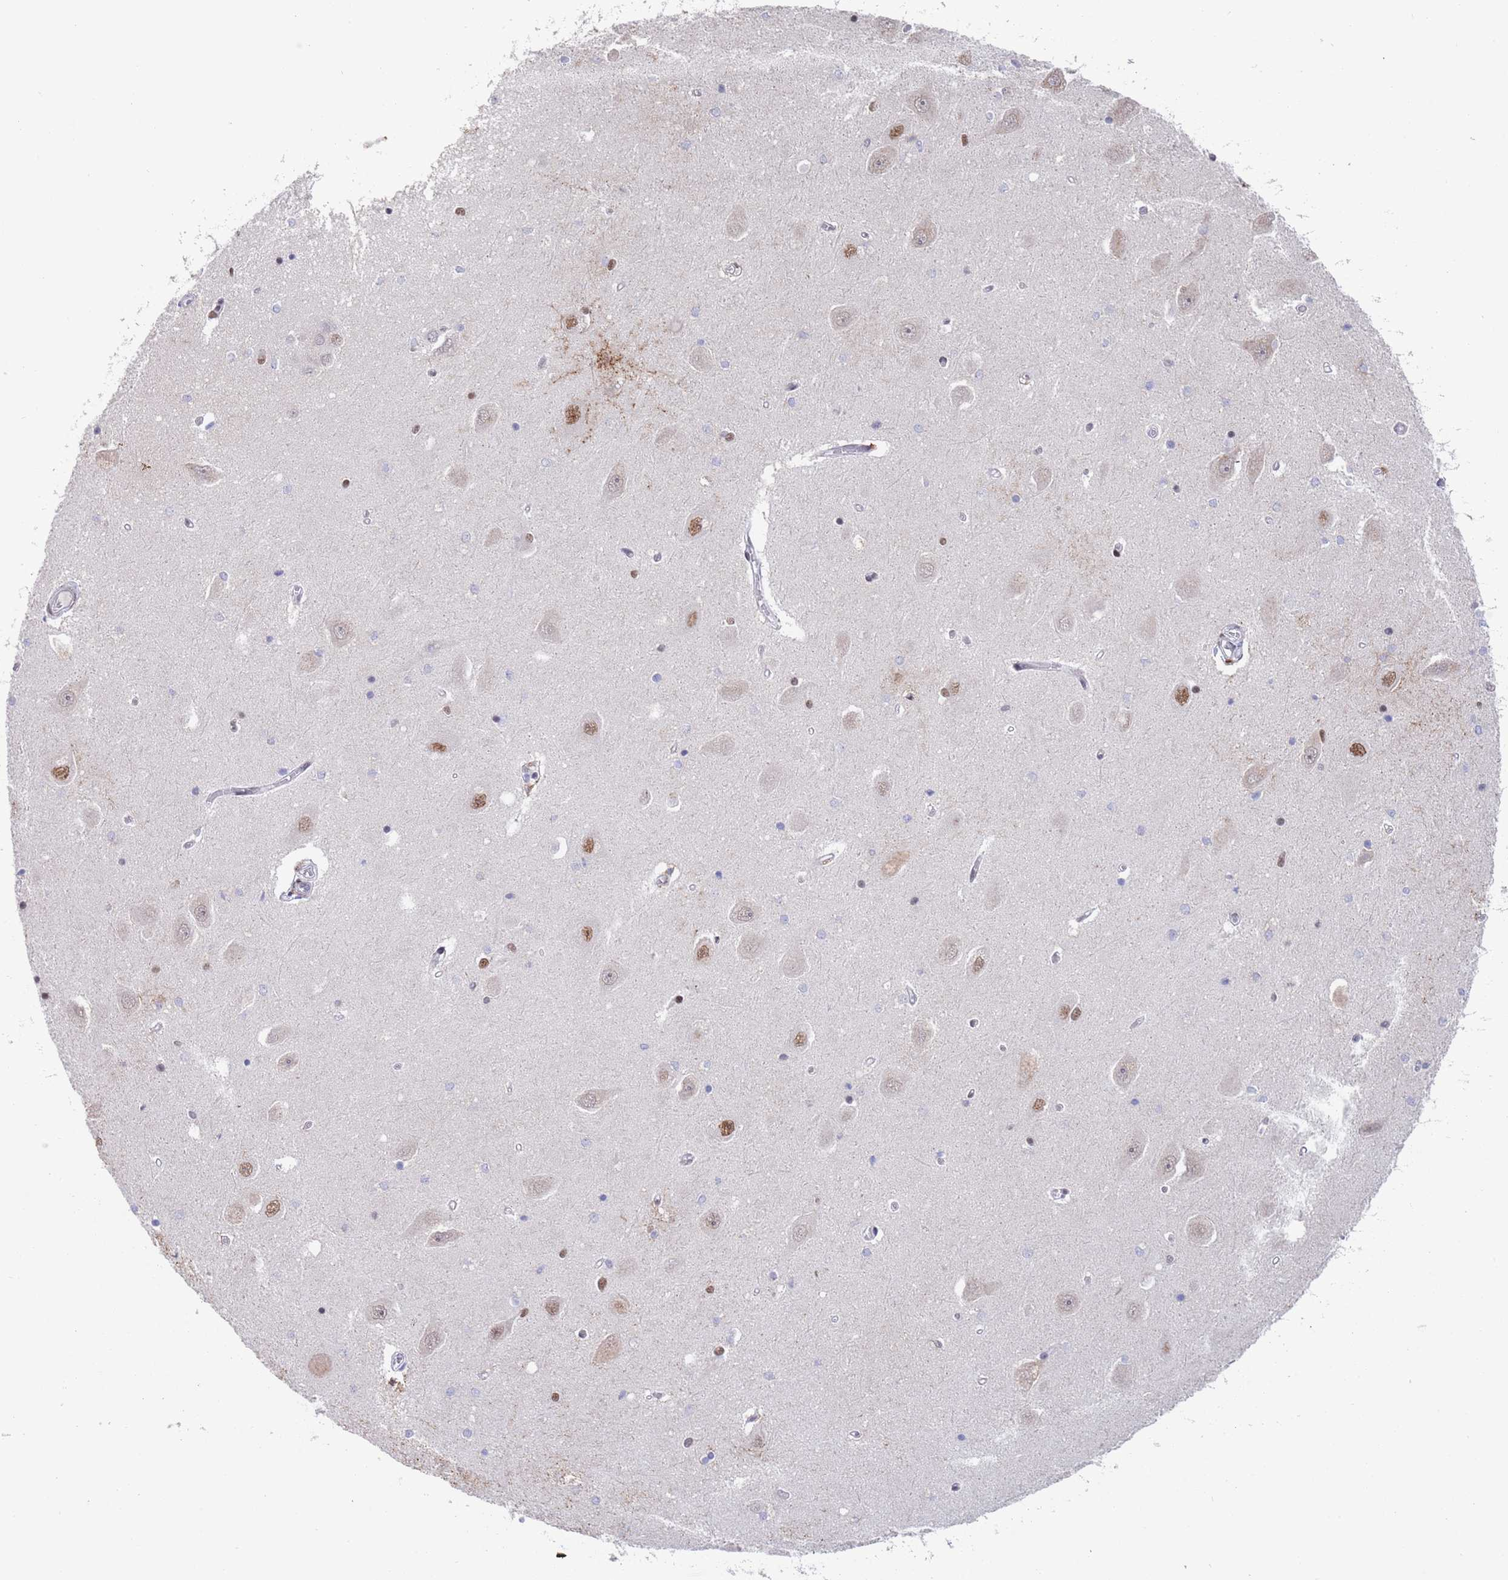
{"staining": {"intensity": "negative", "quantity": "none", "location": "none"}, "tissue": "hippocampus", "cell_type": "Glial cells", "image_type": "normal", "snomed": [{"axis": "morphology", "description": "Normal tissue, NOS"}, {"axis": "topography", "description": "Hippocampus"}], "caption": "The immunohistochemistry photomicrograph has no significant positivity in glial cells of hippocampus.", "gene": "ZNF382", "patient": {"sex": "male", "age": 45}}